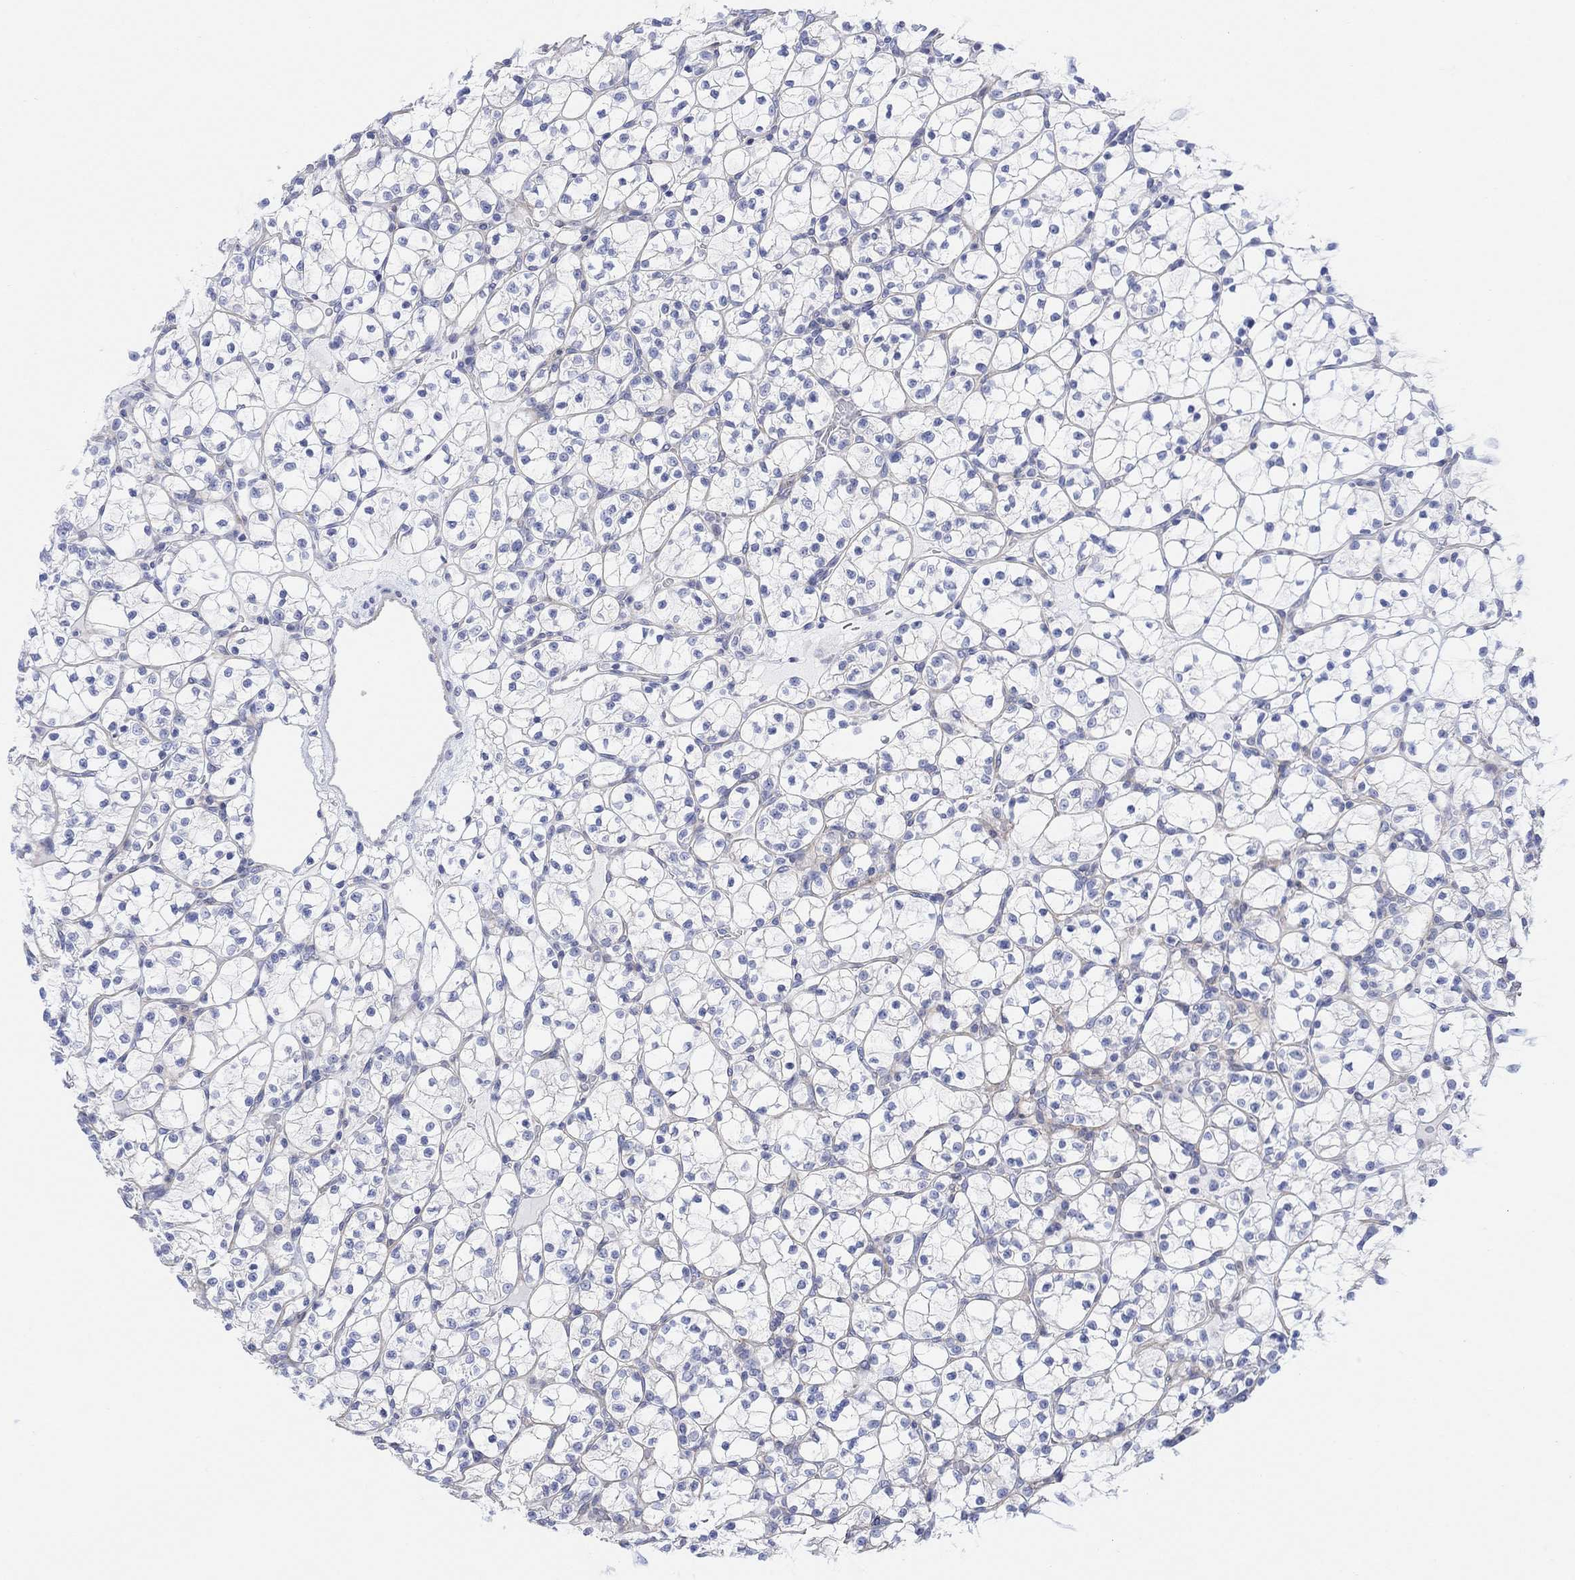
{"staining": {"intensity": "negative", "quantity": "none", "location": "none"}, "tissue": "renal cancer", "cell_type": "Tumor cells", "image_type": "cancer", "snomed": [{"axis": "morphology", "description": "Adenocarcinoma, NOS"}, {"axis": "topography", "description": "Kidney"}], "caption": "Immunohistochemistry (IHC) histopathology image of renal cancer stained for a protein (brown), which demonstrates no expression in tumor cells. (Brightfield microscopy of DAB (3,3'-diaminobenzidine) immunohistochemistry at high magnification).", "gene": "TLDC2", "patient": {"sex": "female", "age": 89}}